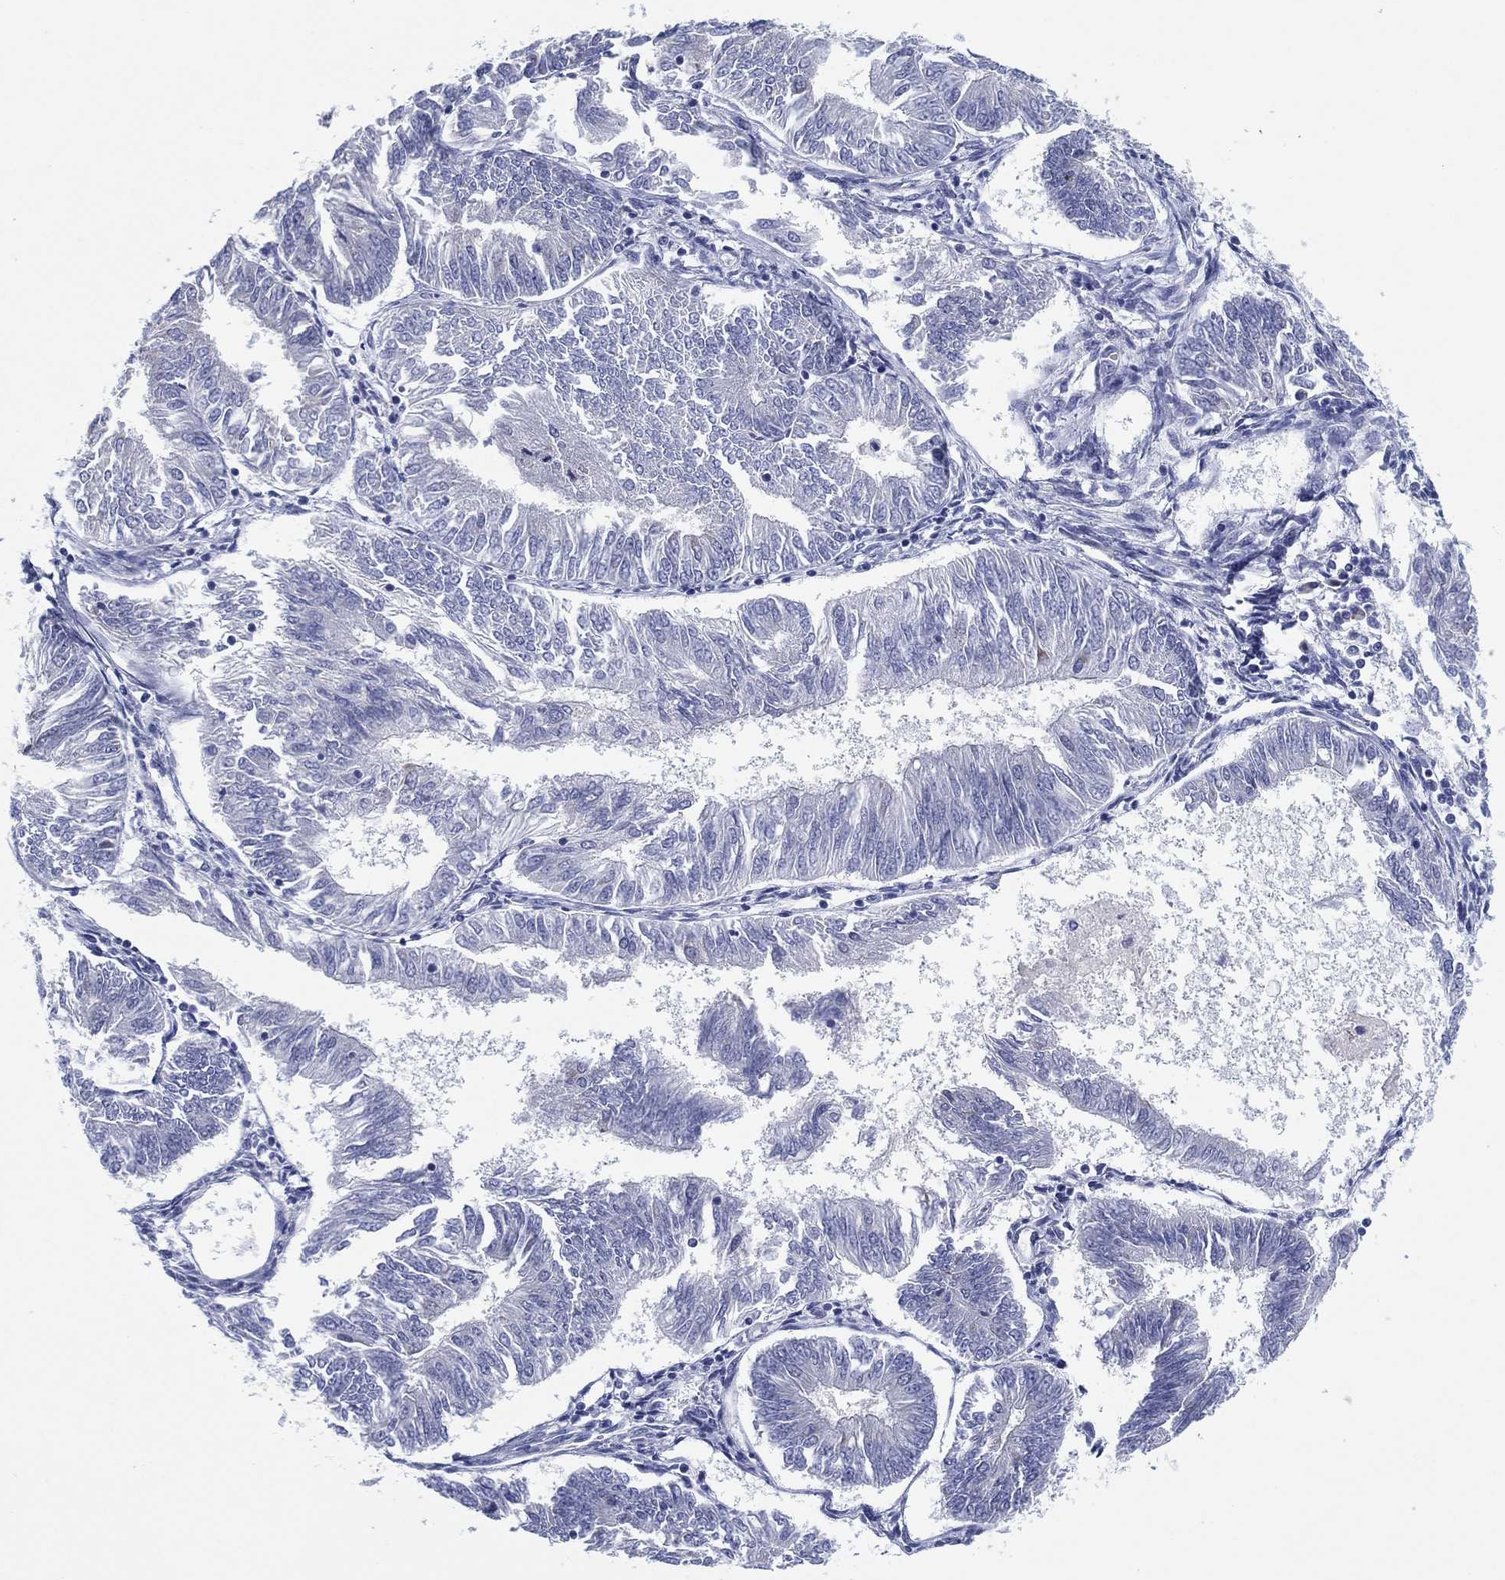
{"staining": {"intensity": "negative", "quantity": "none", "location": "none"}, "tissue": "endometrial cancer", "cell_type": "Tumor cells", "image_type": "cancer", "snomed": [{"axis": "morphology", "description": "Adenocarcinoma, NOS"}, {"axis": "topography", "description": "Endometrium"}], "caption": "Immunohistochemical staining of human endometrial cancer (adenocarcinoma) exhibits no significant staining in tumor cells.", "gene": "HEATR4", "patient": {"sex": "female", "age": 58}}